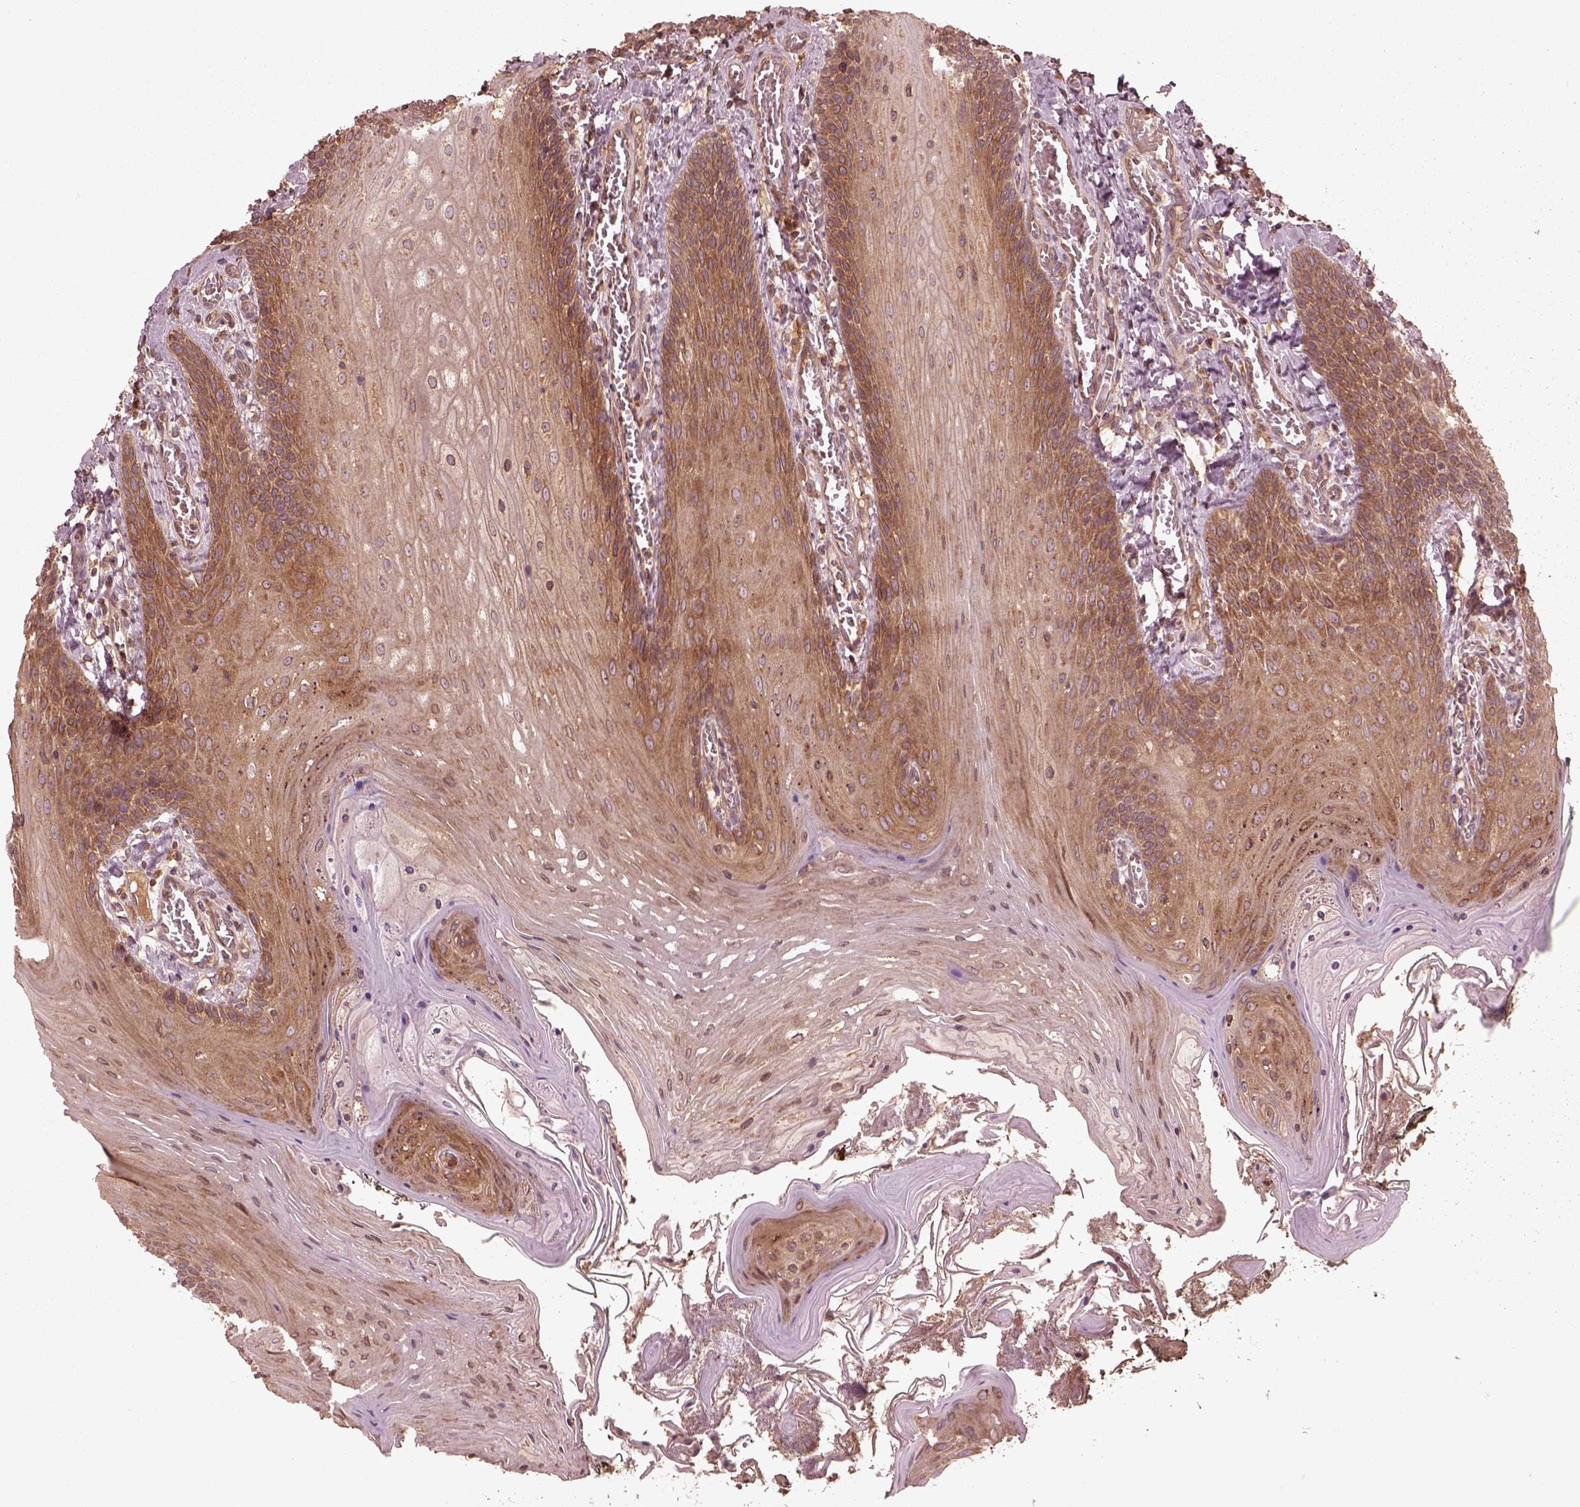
{"staining": {"intensity": "moderate", "quantity": "25%-75%", "location": "cytoplasmic/membranous"}, "tissue": "oral mucosa", "cell_type": "Squamous epithelial cells", "image_type": "normal", "snomed": [{"axis": "morphology", "description": "Normal tissue, NOS"}, {"axis": "topography", "description": "Oral tissue"}], "caption": "Immunohistochemistry photomicrograph of normal oral mucosa stained for a protein (brown), which exhibits medium levels of moderate cytoplasmic/membranous staining in about 25%-75% of squamous epithelial cells.", "gene": "PIK3R2", "patient": {"sex": "male", "age": 9}}